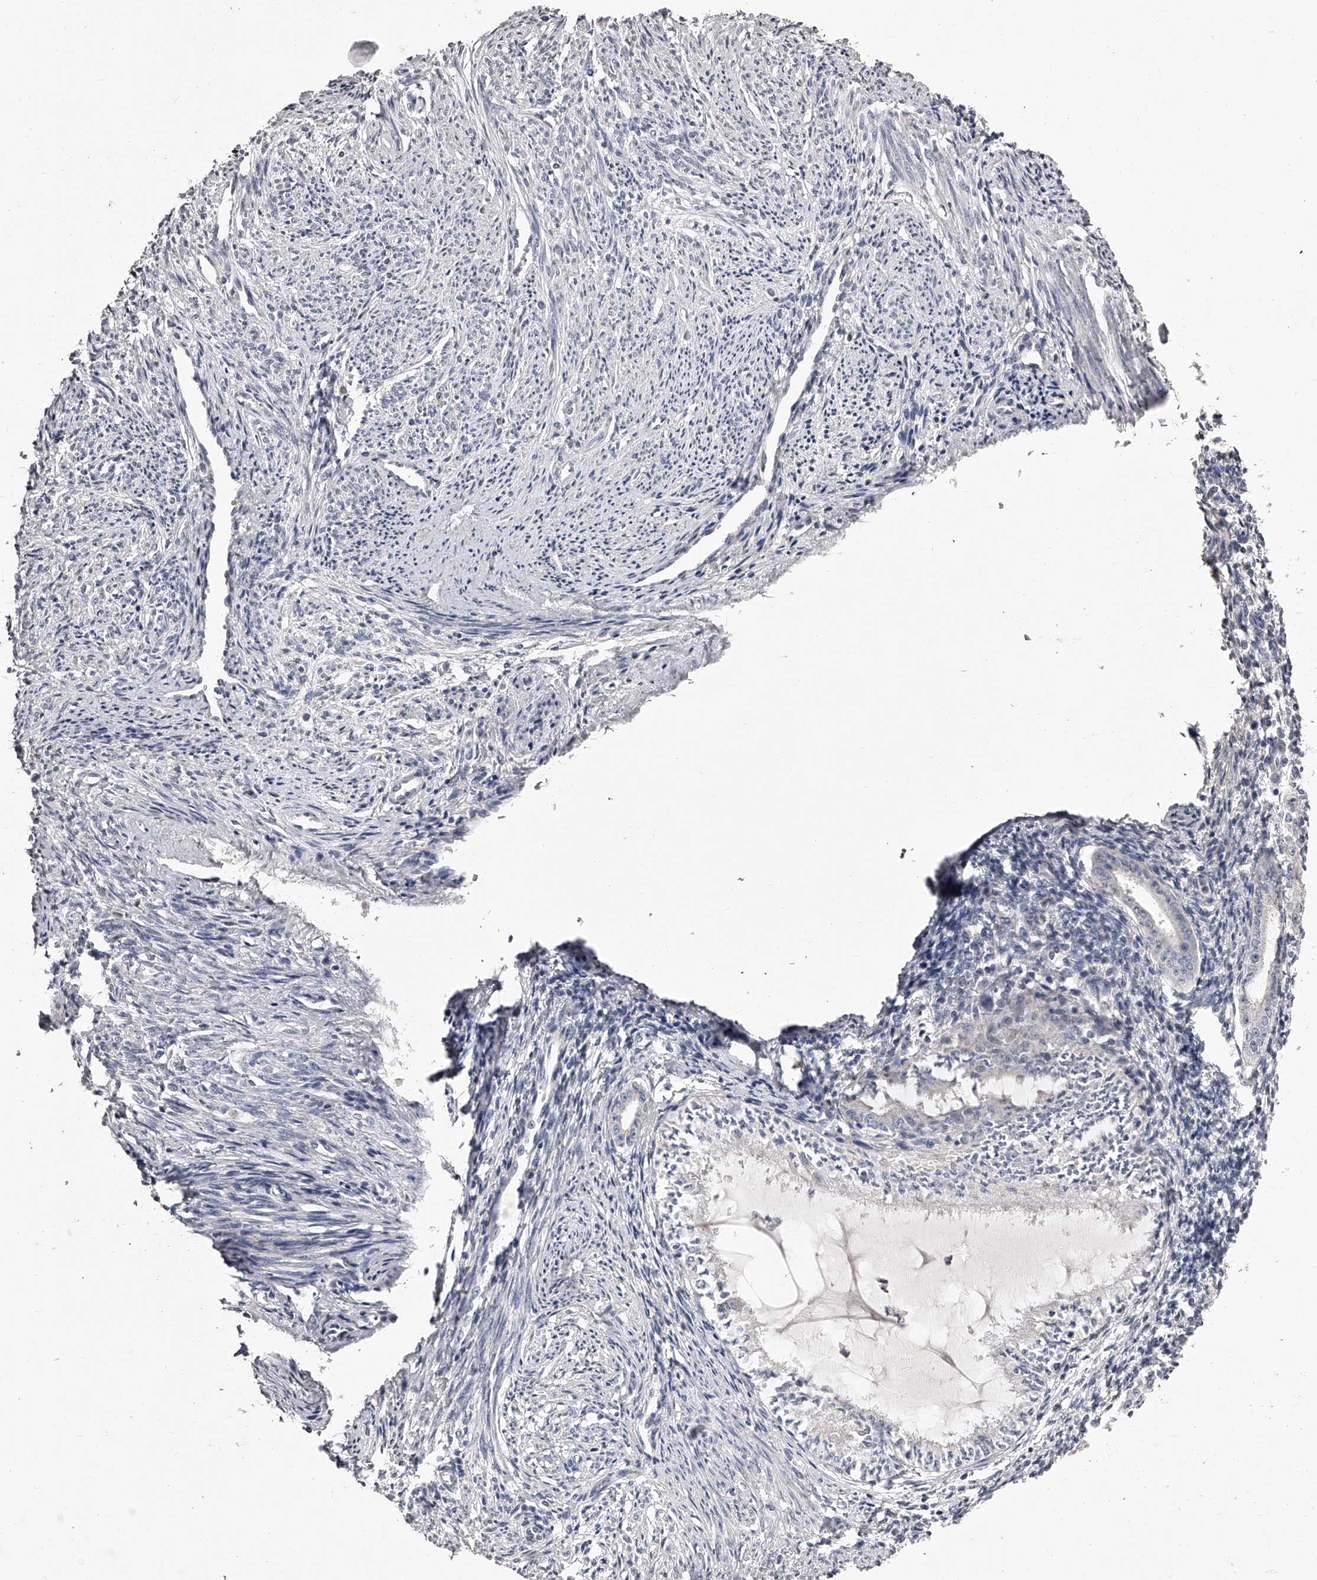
{"staining": {"intensity": "negative", "quantity": "none", "location": "none"}, "tissue": "endometrium", "cell_type": "Cells in endometrial stroma", "image_type": "normal", "snomed": [{"axis": "morphology", "description": "Normal tissue, NOS"}, {"axis": "topography", "description": "Endometrium"}], "caption": "DAB (3,3'-diaminobenzidine) immunohistochemical staining of unremarkable endometrium displays no significant staining in cells in endometrial stroma.", "gene": "NT5DC1", "patient": {"sex": "female", "age": 56}}